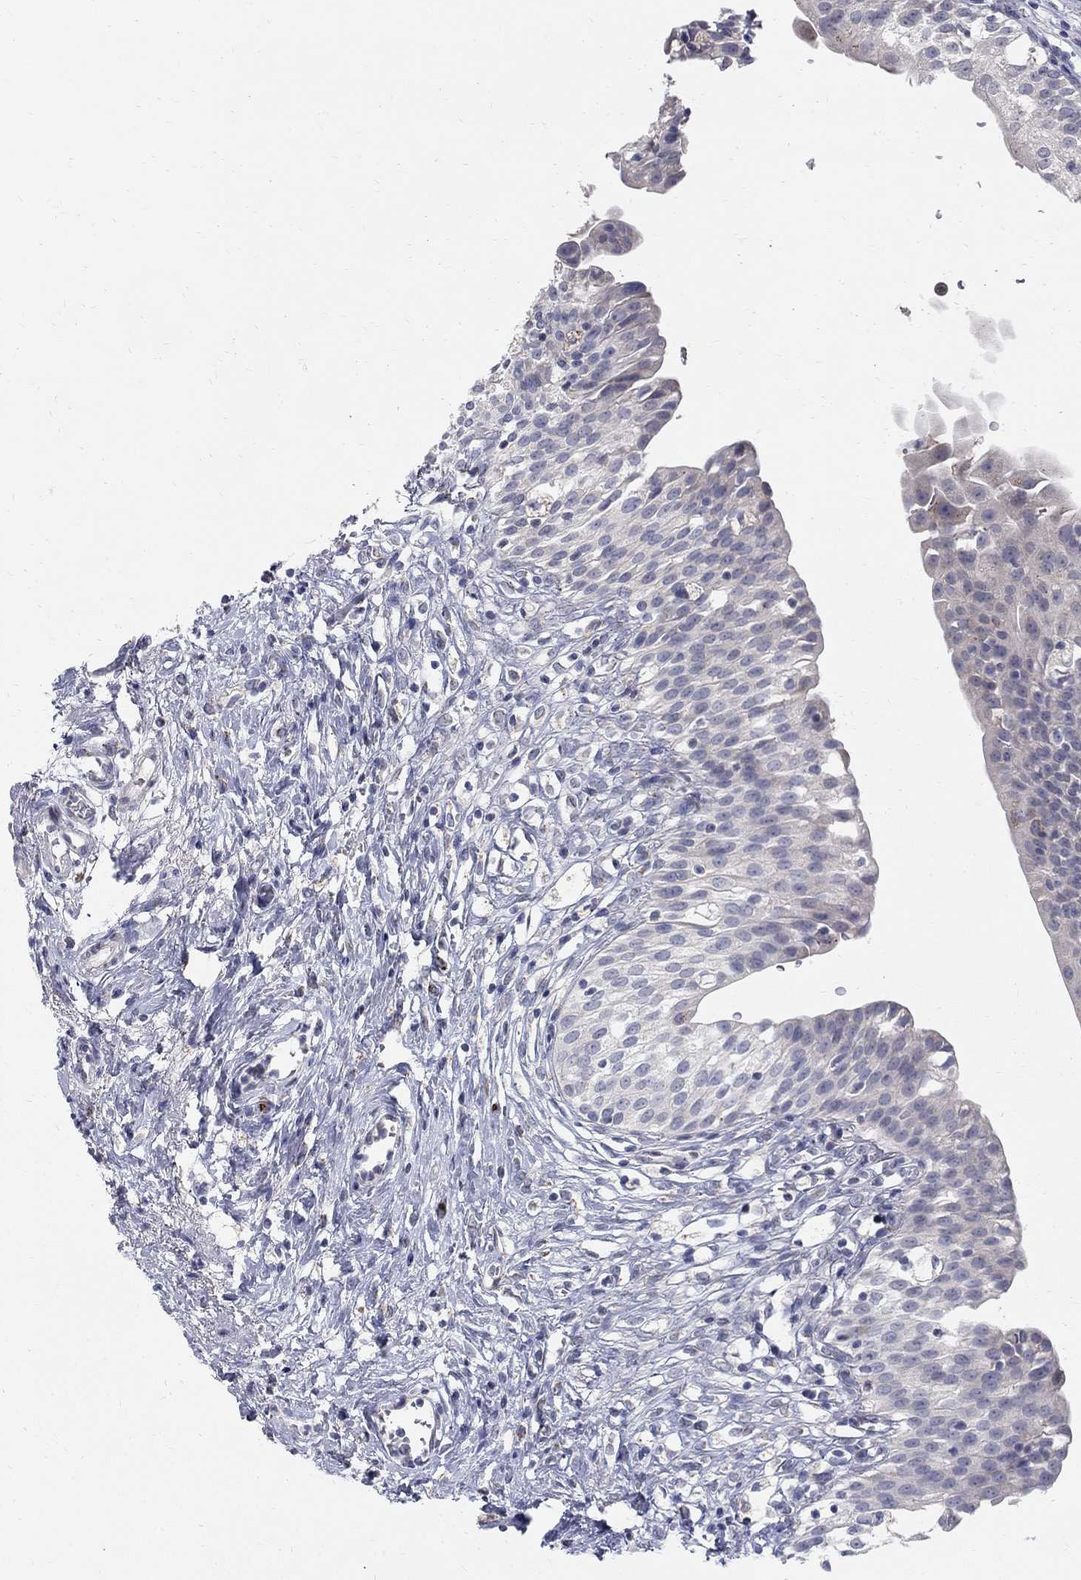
{"staining": {"intensity": "moderate", "quantity": "<25%", "location": "cytoplasmic/membranous"}, "tissue": "urinary bladder", "cell_type": "Urothelial cells", "image_type": "normal", "snomed": [{"axis": "morphology", "description": "Normal tissue, NOS"}, {"axis": "topography", "description": "Urinary bladder"}], "caption": "Brown immunohistochemical staining in normal urinary bladder shows moderate cytoplasmic/membranous staining in about <25% of urothelial cells. (IHC, brightfield microscopy, high magnification).", "gene": "PANK3", "patient": {"sex": "male", "age": 76}}